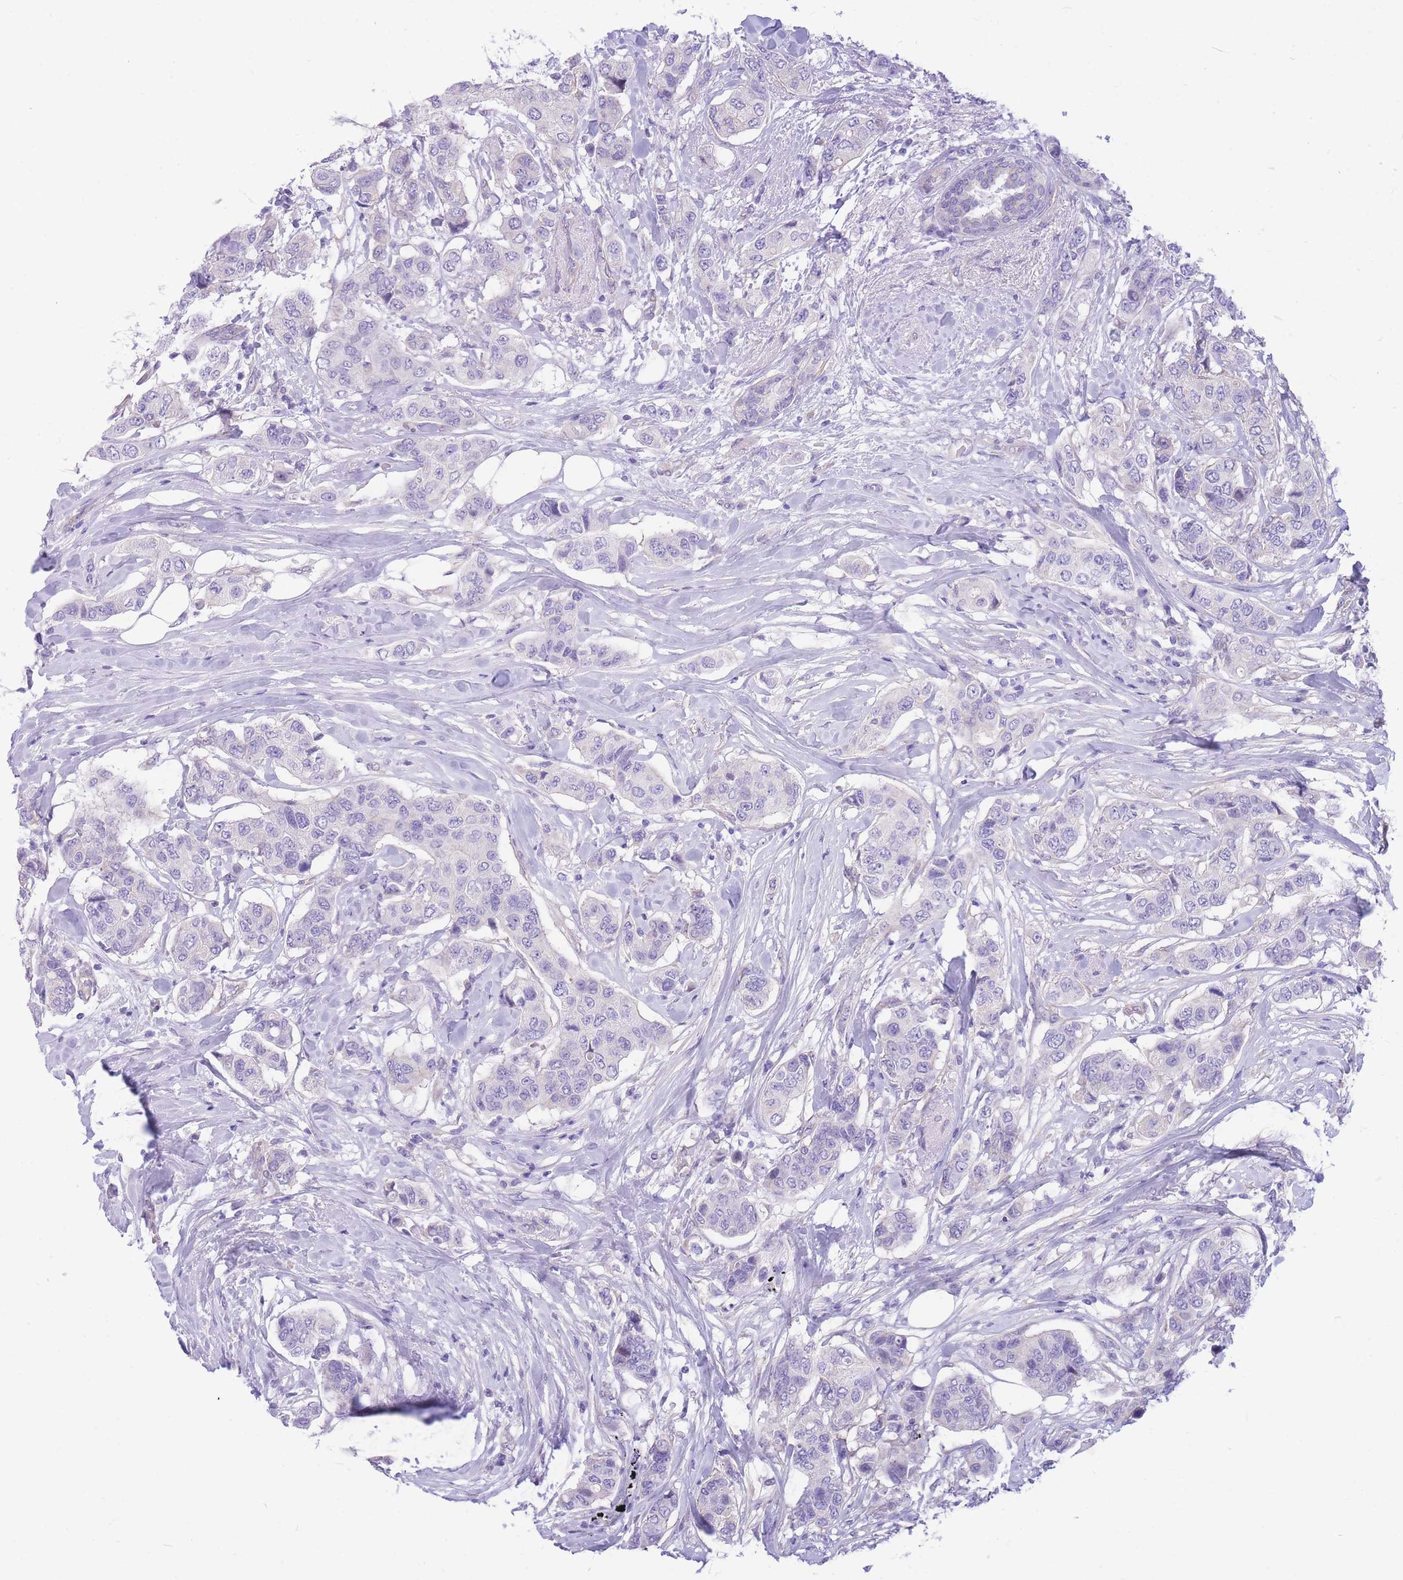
{"staining": {"intensity": "negative", "quantity": "none", "location": "none"}, "tissue": "breast cancer", "cell_type": "Tumor cells", "image_type": "cancer", "snomed": [{"axis": "morphology", "description": "Lobular carcinoma"}, {"axis": "topography", "description": "Breast"}], "caption": "This is an IHC micrograph of human lobular carcinoma (breast). There is no positivity in tumor cells.", "gene": "ZNF311", "patient": {"sex": "female", "age": 51}}